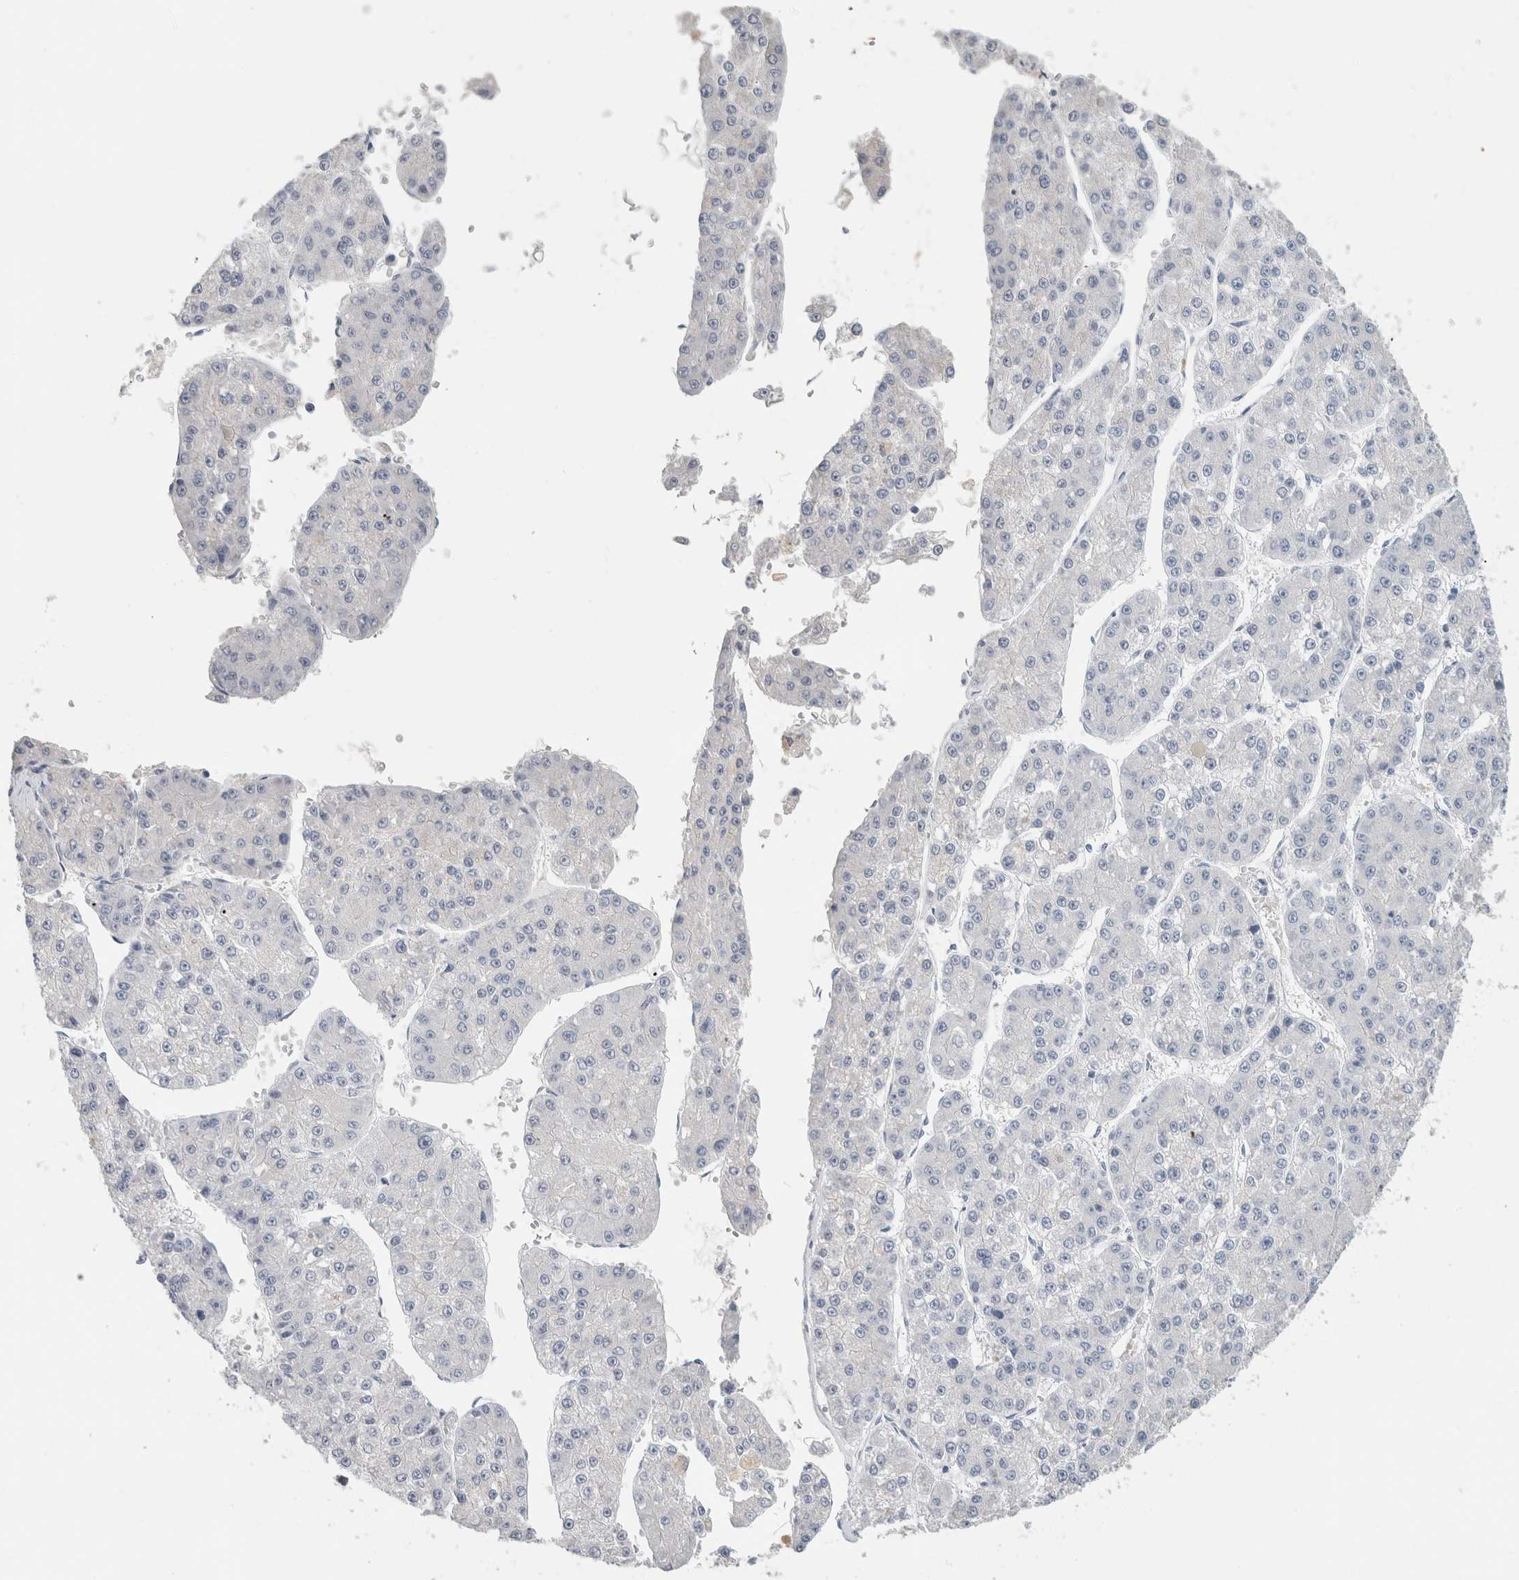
{"staining": {"intensity": "negative", "quantity": "none", "location": "none"}, "tissue": "liver cancer", "cell_type": "Tumor cells", "image_type": "cancer", "snomed": [{"axis": "morphology", "description": "Carcinoma, Hepatocellular, NOS"}, {"axis": "topography", "description": "Liver"}], "caption": "This is an immunohistochemistry (IHC) image of liver cancer (hepatocellular carcinoma). There is no staining in tumor cells.", "gene": "BCAN", "patient": {"sex": "female", "age": 73}}